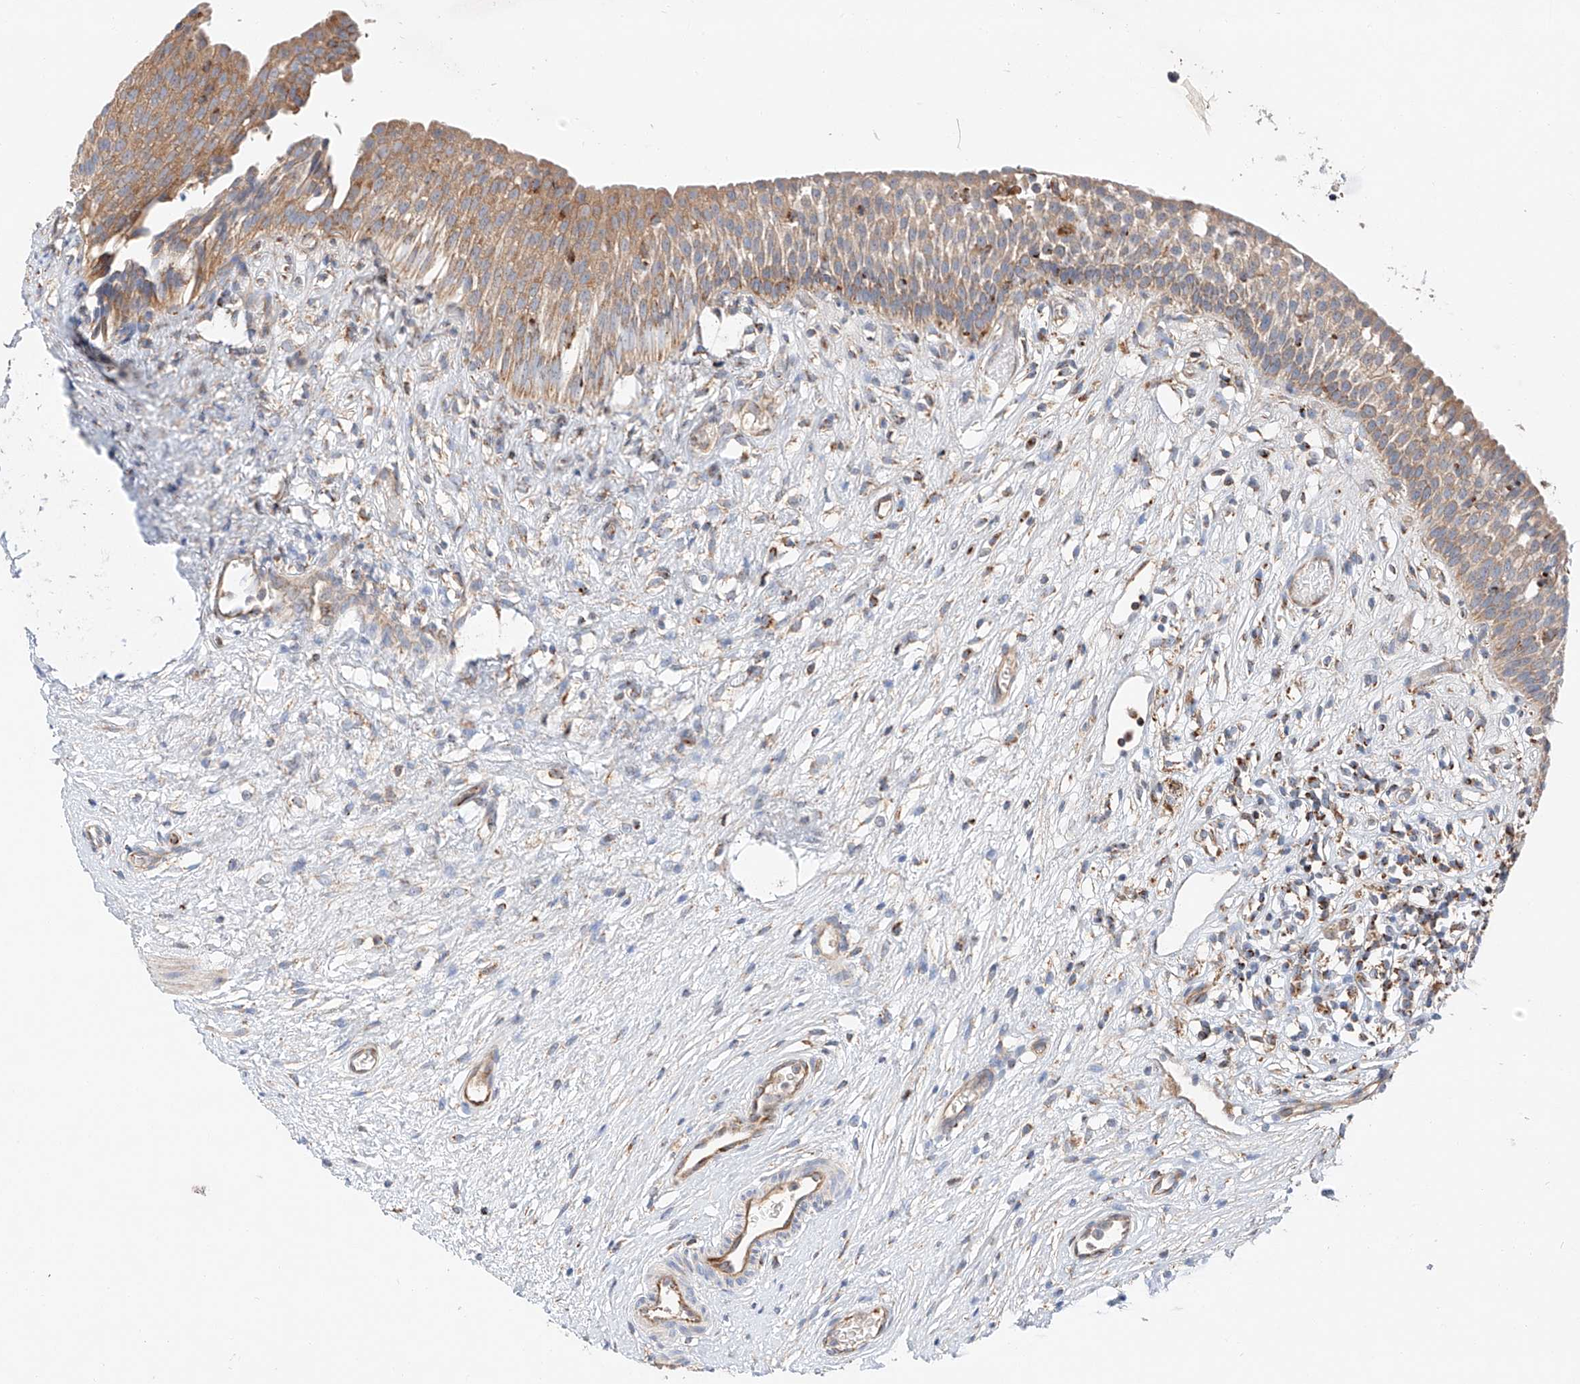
{"staining": {"intensity": "weak", "quantity": ">75%", "location": "cytoplasmic/membranous"}, "tissue": "urinary bladder", "cell_type": "Urothelial cells", "image_type": "normal", "snomed": [{"axis": "morphology", "description": "Normal tissue, NOS"}, {"axis": "topography", "description": "Urinary bladder"}], "caption": "Immunohistochemistry (IHC) (DAB (3,3'-diaminobenzidine)) staining of unremarkable urinary bladder shows weak cytoplasmic/membranous protein positivity in about >75% of urothelial cells.", "gene": "RUSC1", "patient": {"sex": "male", "age": 1}}